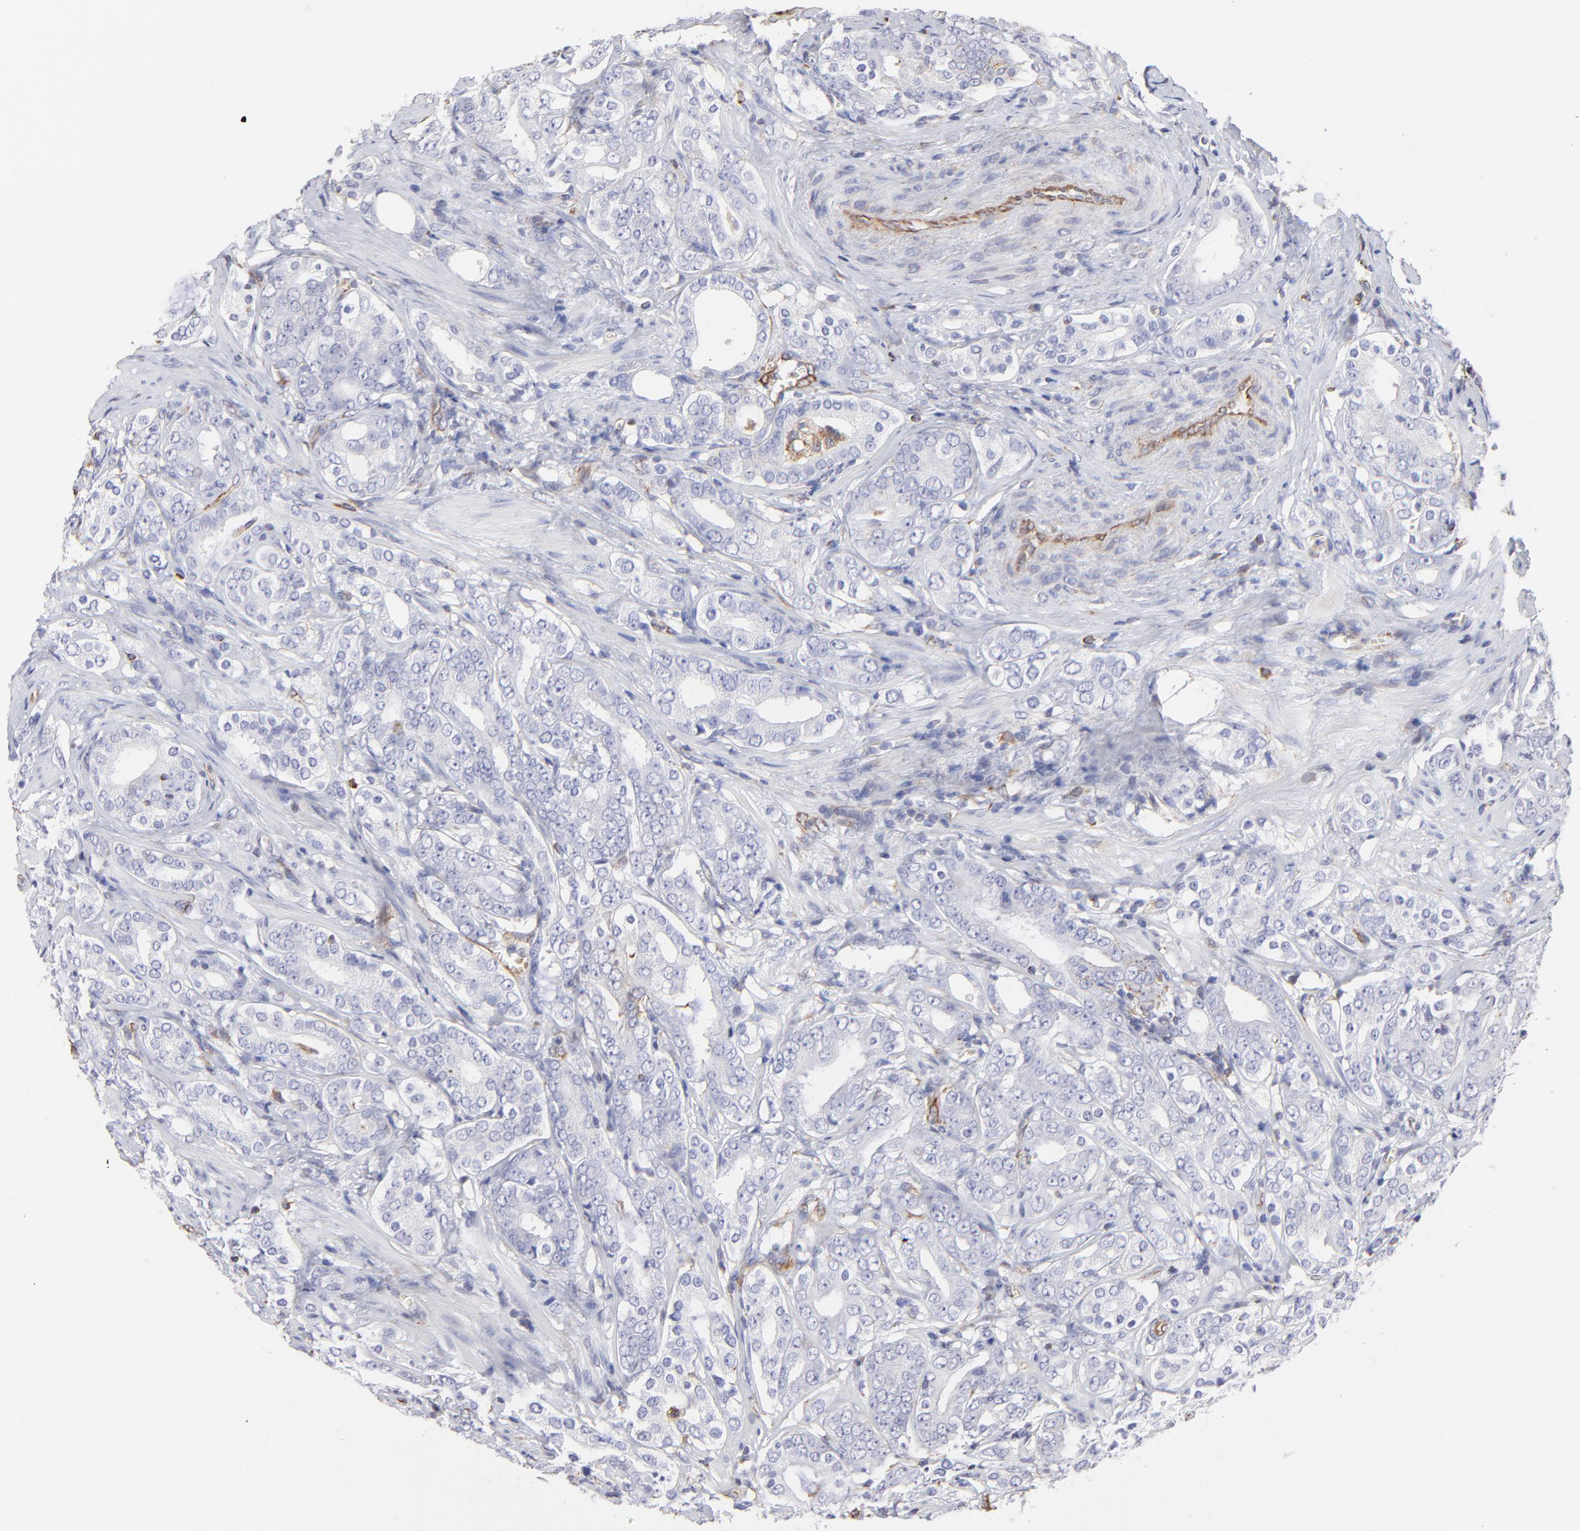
{"staining": {"intensity": "negative", "quantity": "none", "location": "none"}, "tissue": "prostate cancer", "cell_type": "Tumor cells", "image_type": "cancer", "snomed": [{"axis": "morphology", "description": "Adenocarcinoma, Low grade"}, {"axis": "topography", "description": "Prostate"}], "caption": "Immunohistochemistry (IHC) image of neoplastic tissue: low-grade adenocarcinoma (prostate) stained with DAB displays no significant protein staining in tumor cells. Nuclei are stained in blue.", "gene": "COX8C", "patient": {"sex": "male", "age": 59}}